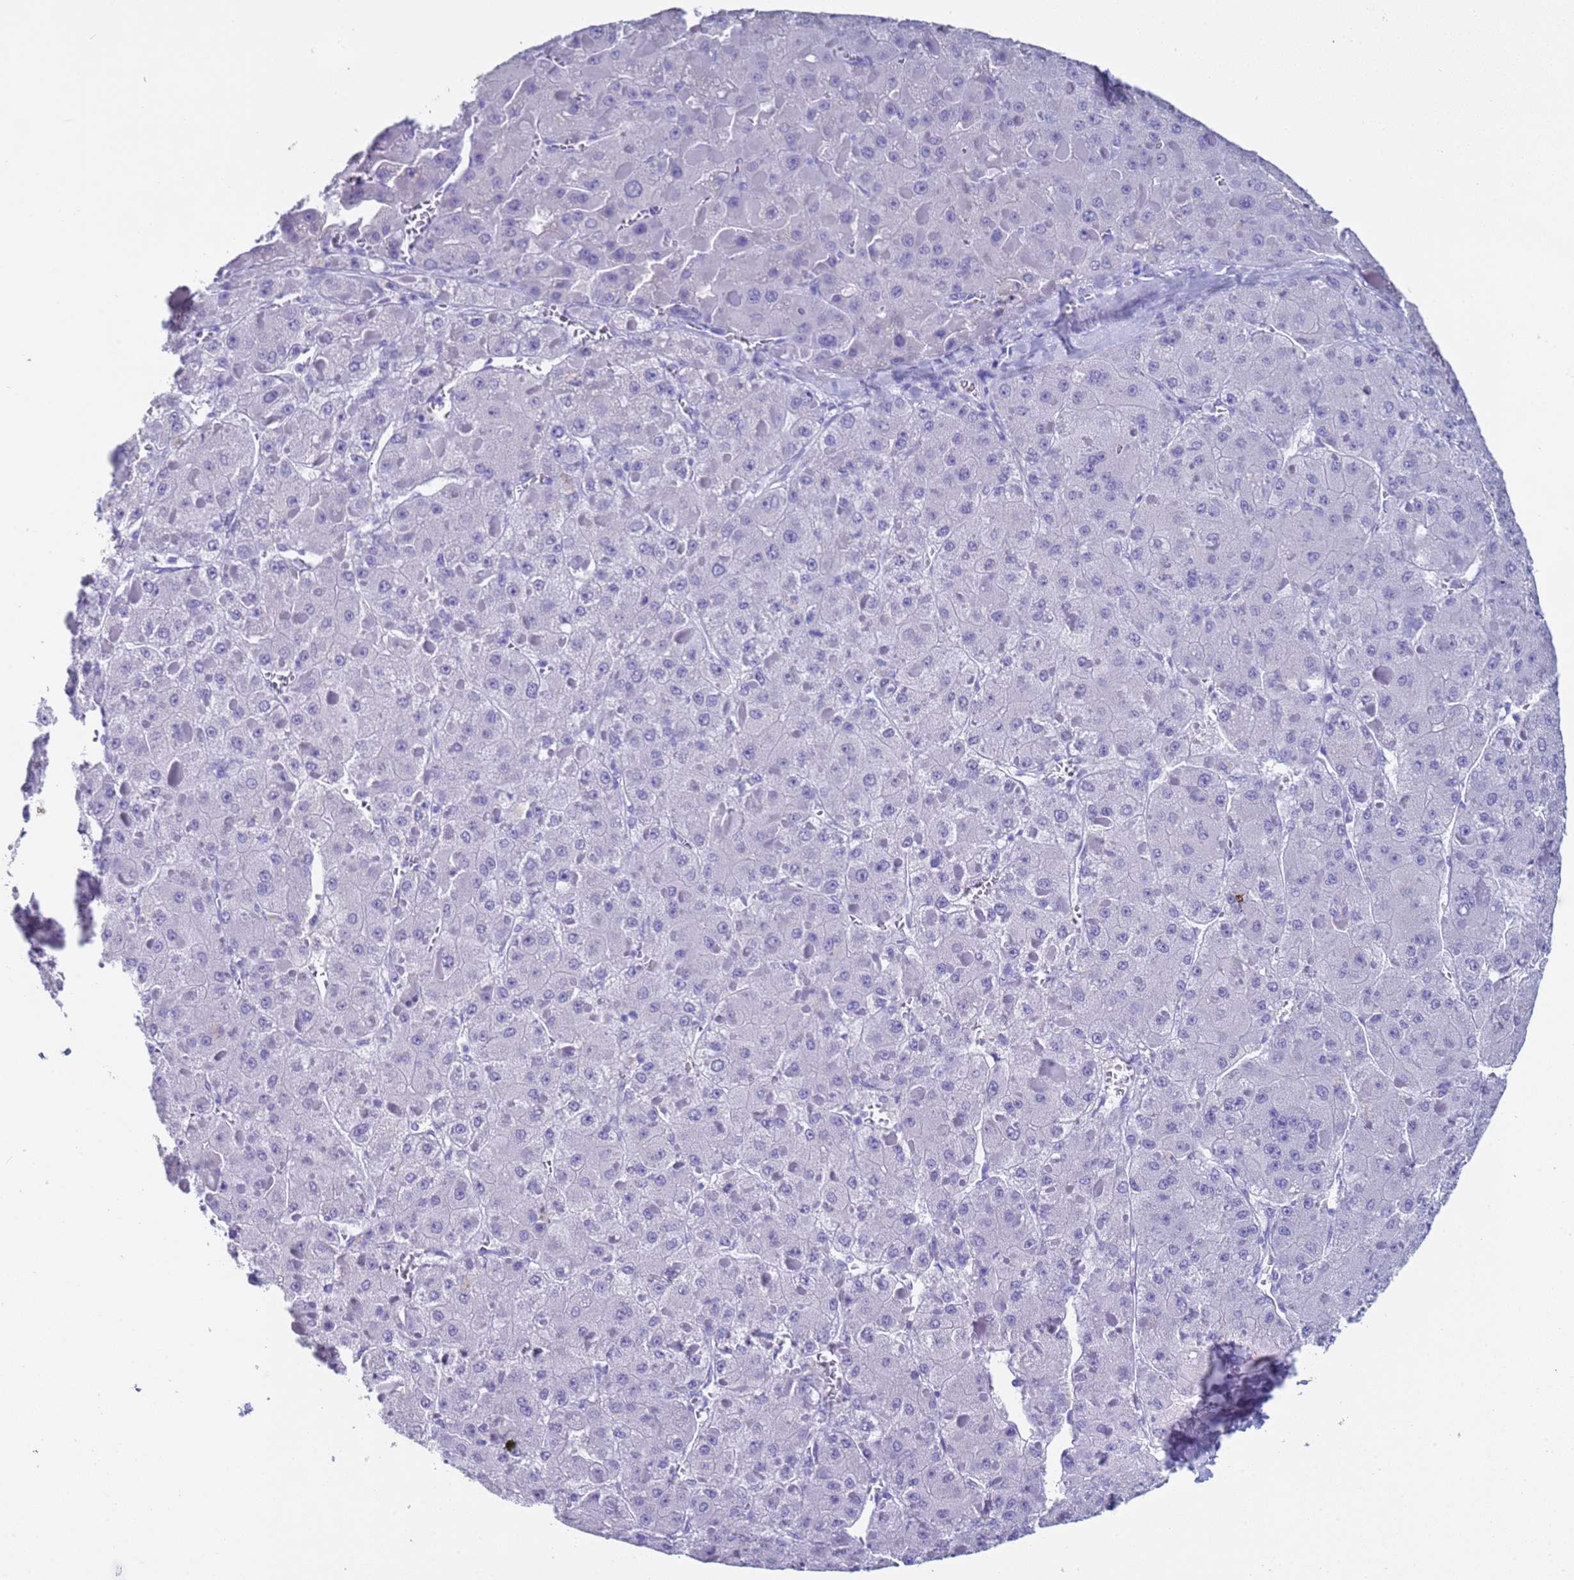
{"staining": {"intensity": "negative", "quantity": "none", "location": "none"}, "tissue": "liver cancer", "cell_type": "Tumor cells", "image_type": "cancer", "snomed": [{"axis": "morphology", "description": "Carcinoma, Hepatocellular, NOS"}, {"axis": "topography", "description": "Liver"}], "caption": "Tumor cells are negative for protein expression in human liver cancer (hepatocellular carcinoma).", "gene": "CKM", "patient": {"sex": "female", "age": 73}}